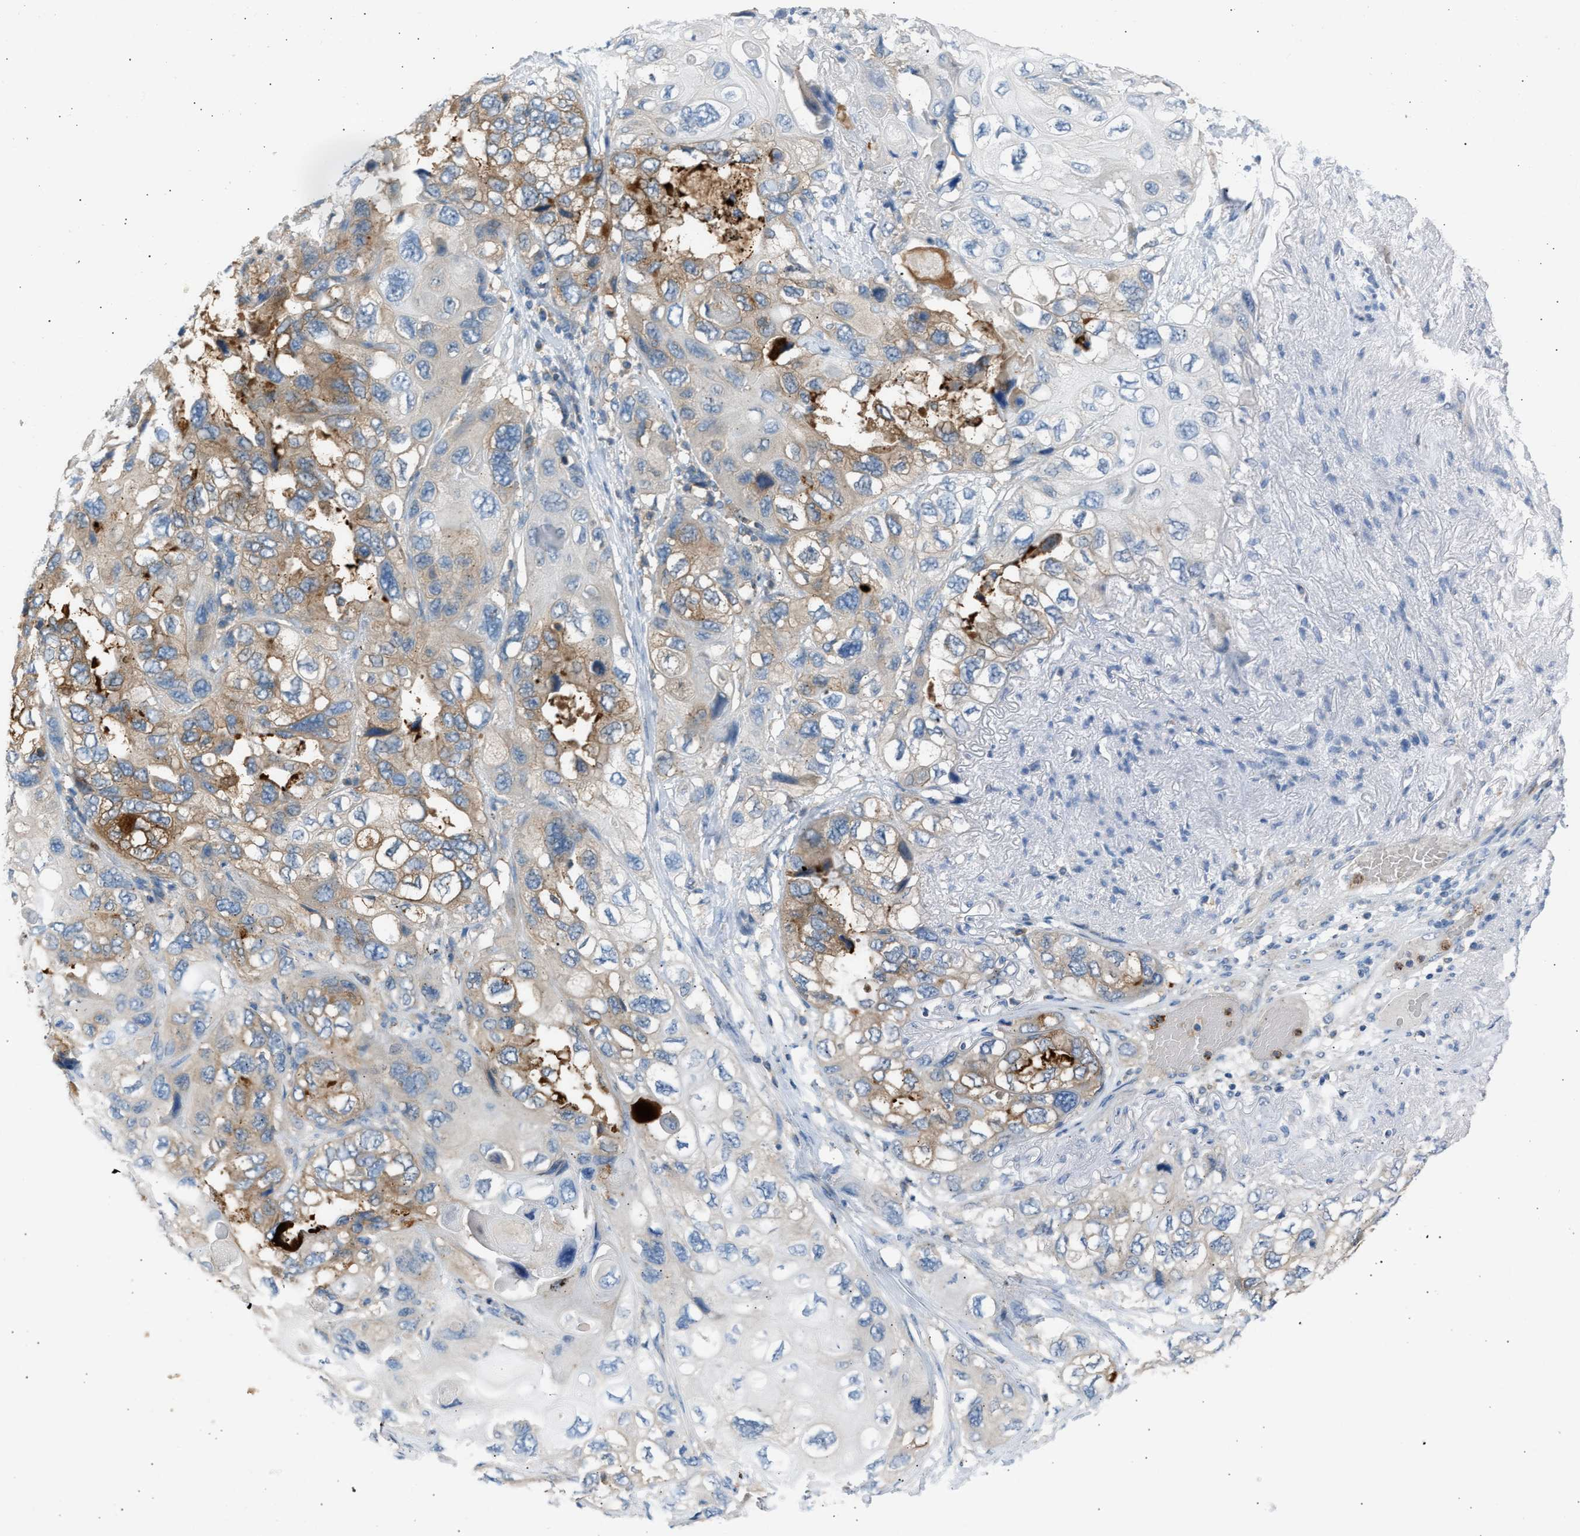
{"staining": {"intensity": "moderate", "quantity": "25%-75%", "location": "cytoplasmic/membranous"}, "tissue": "lung cancer", "cell_type": "Tumor cells", "image_type": "cancer", "snomed": [{"axis": "morphology", "description": "Squamous cell carcinoma, NOS"}, {"axis": "topography", "description": "Lung"}], "caption": "Human lung cancer stained with a protein marker reveals moderate staining in tumor cells.", "gene": "TRIM50", "patient": {"sex": "female", "age": 73}}